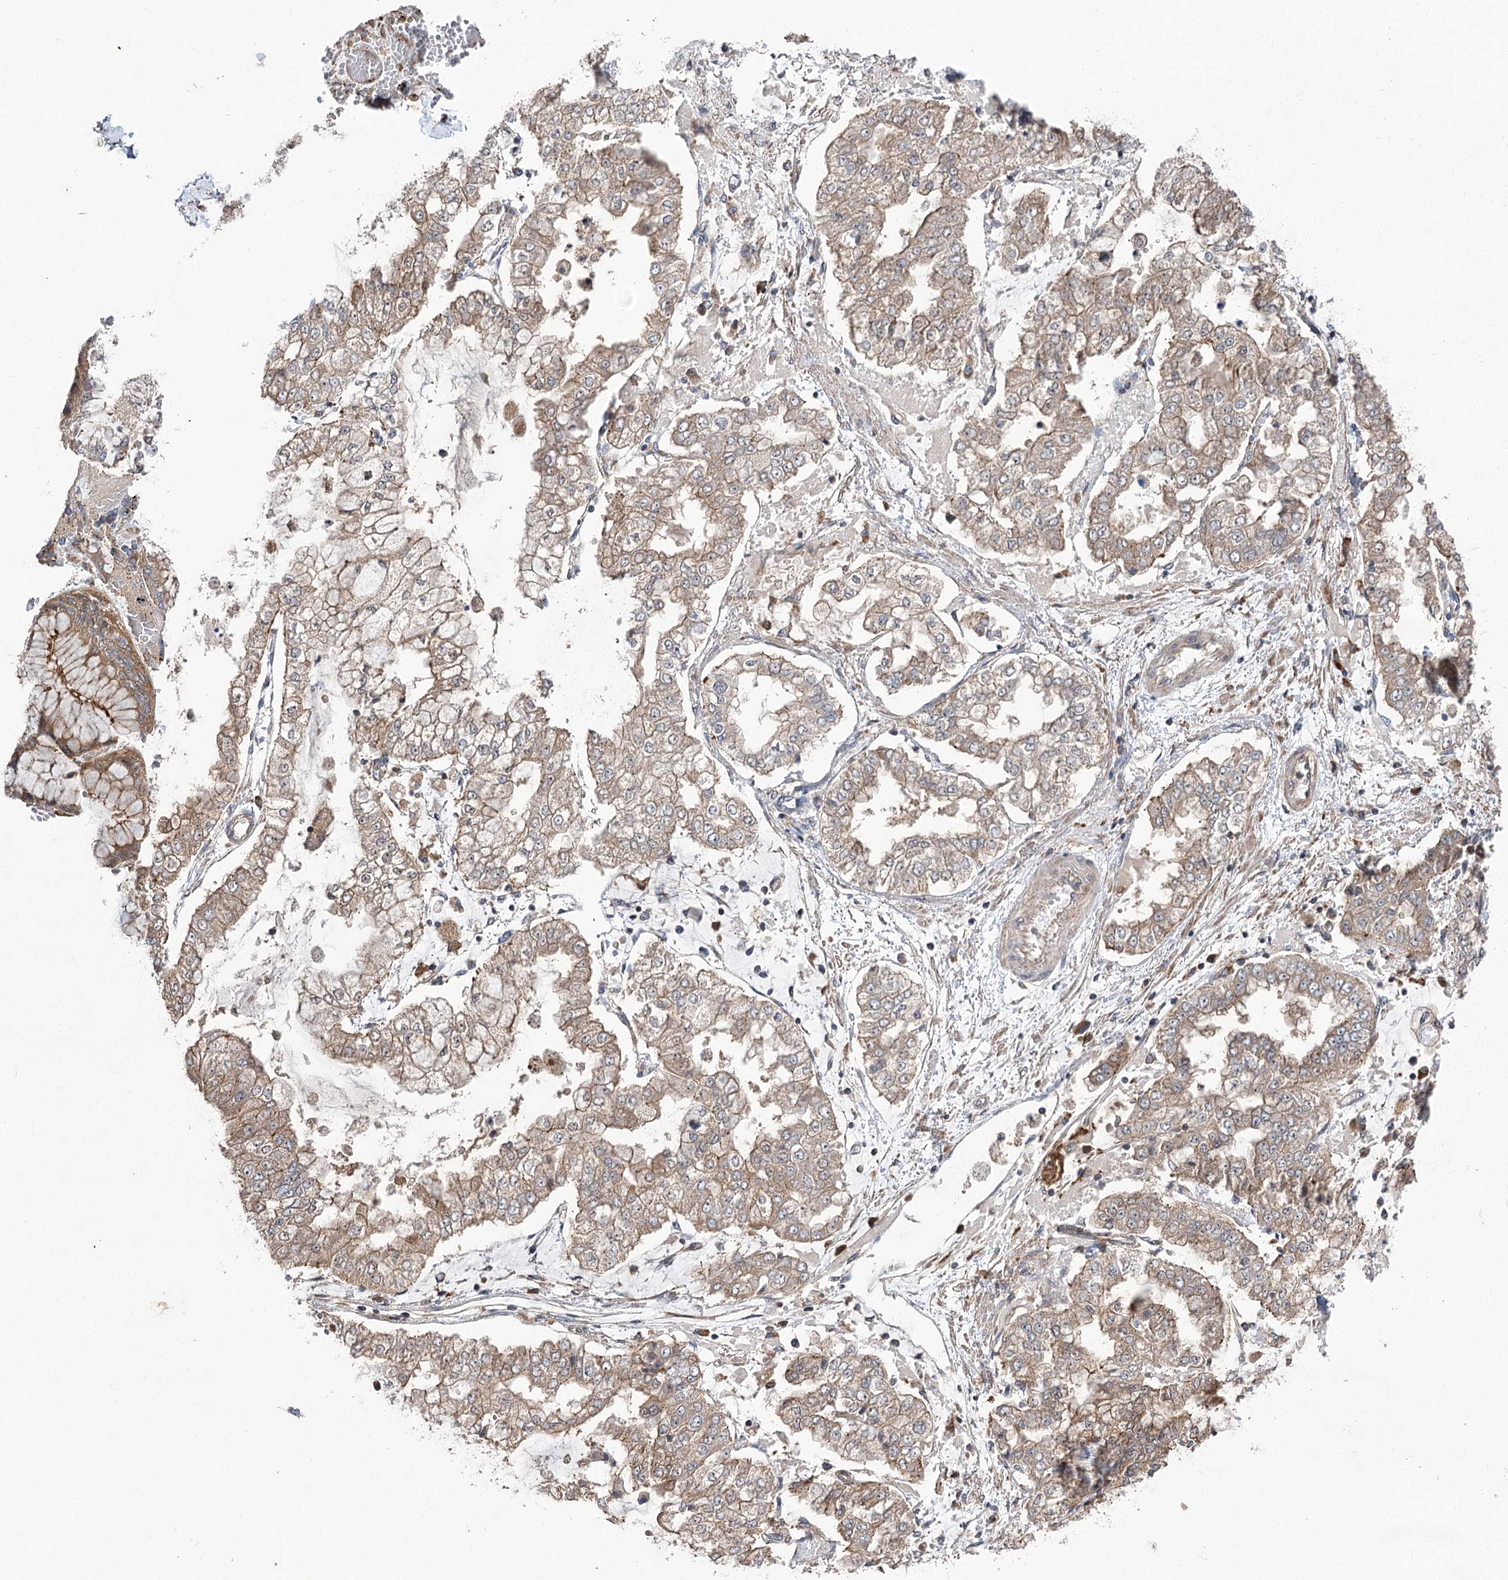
{"staining": {"intensity": "weak", "quantity": ">75%", "location": "cytoplasmic/membranous"}, "tissue": "stomach cancer", "cell_type": "Tumor cells", "image_type": "cancer", "snomed": [{"axis": "morphology", "description": "Adenocarcinoma, NOS"}, {"axis": "topography", "description": "Stomach"}], "caption": "Human adenocarcinoma (stomach) stained with a brown dye shows weak cytoplasmic/membranous positive expression in about >75% of tumor cells.", "gene": "VPS37B", "patient": {"sex": "male", "age": 76}}